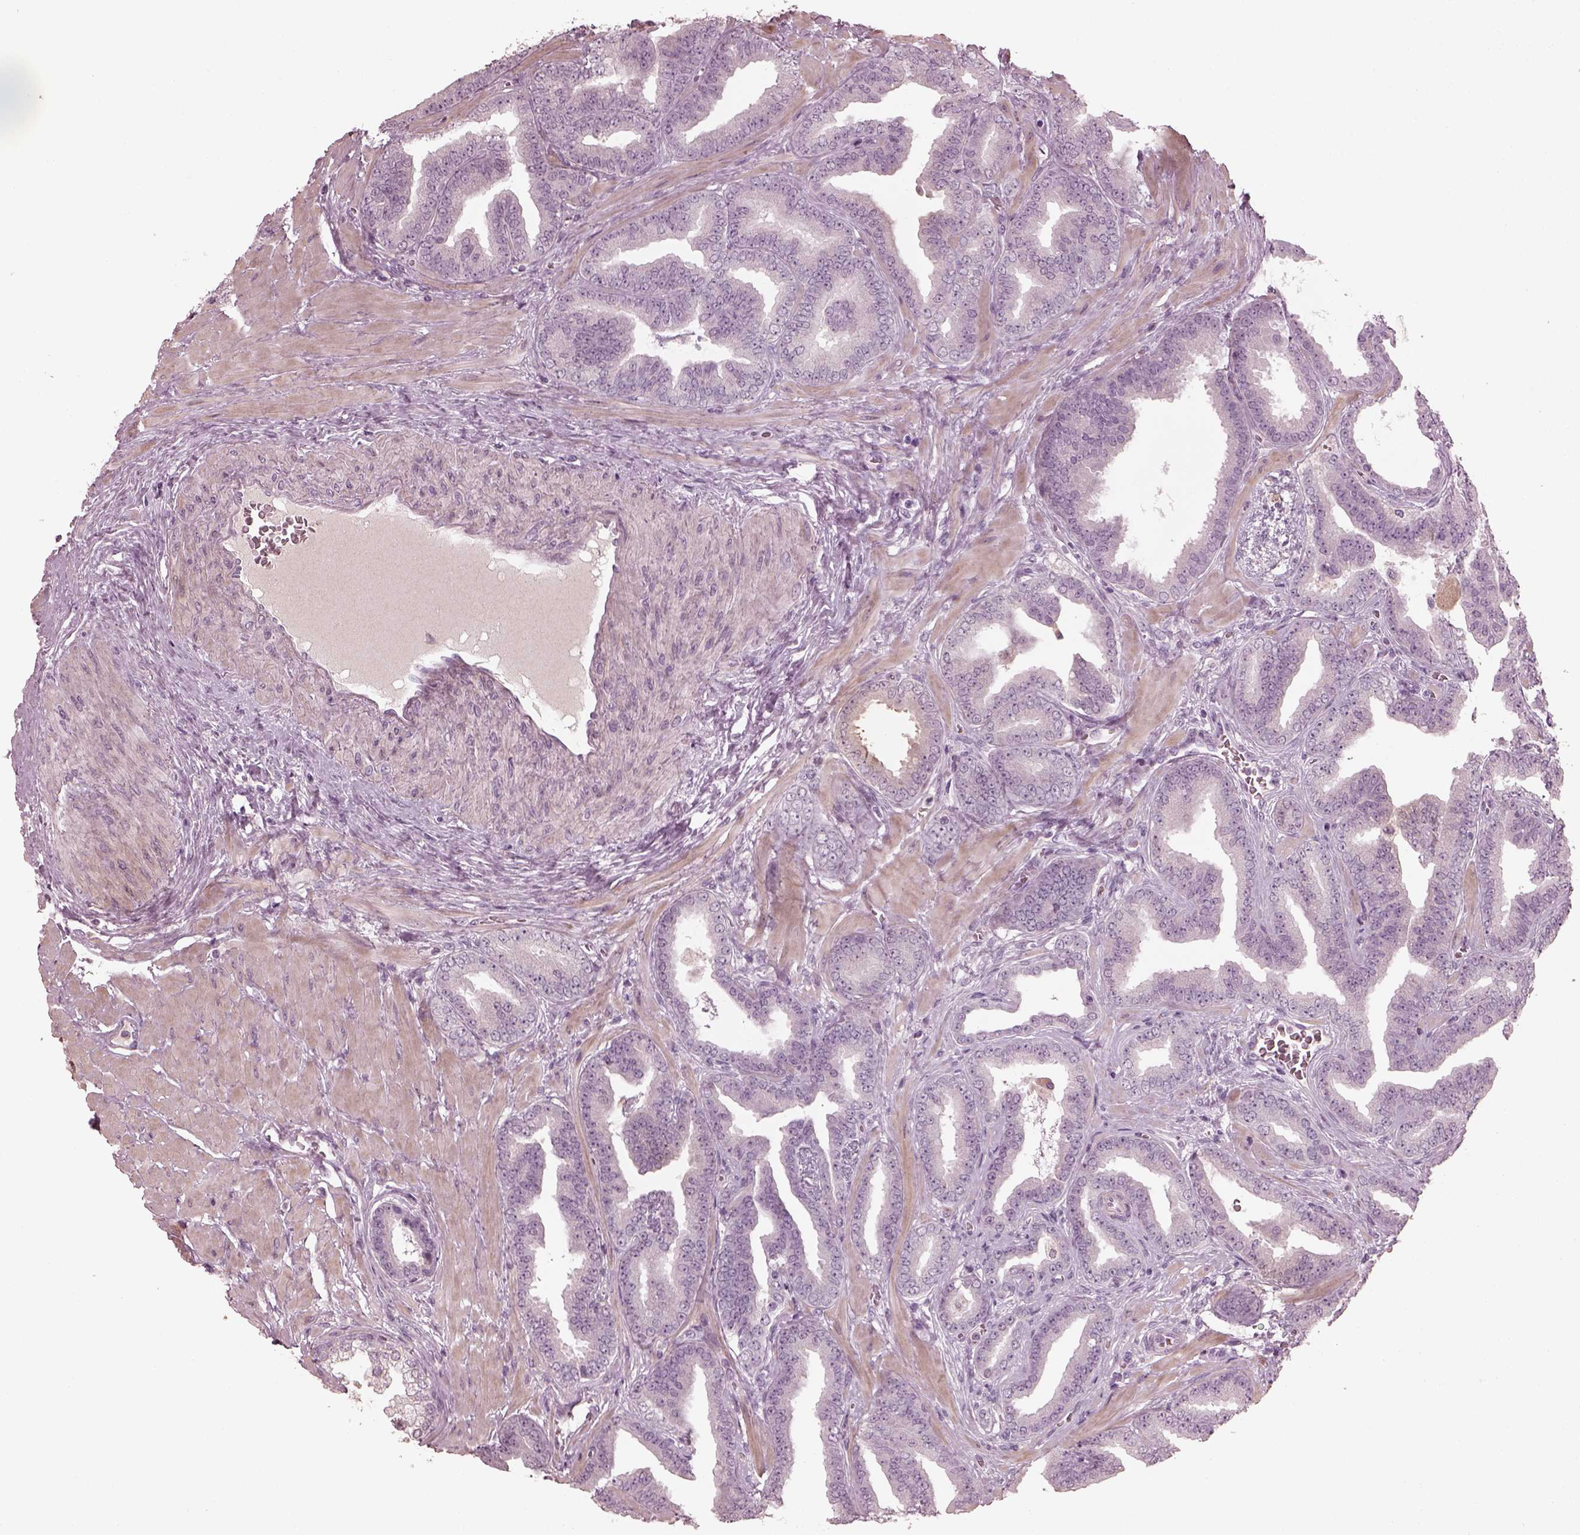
{"staining": {"intensity": "negative", "quantity": "none", "location": "none"}, "tissue": "prostate cancer", "cell_type": "Tumor cells", "image_type": "cancer", "snomed": [{"axis": "morphology", "description": "Adenocarcinoma, Low grade"}, {"axis": "topography", "description": "Prostate"}], "caption": "Immunohistochemical staining of human low-grade adenocarcinoma (prostate) exhibits no significant positivity in tumor cells. (DAB (3,3'-diaminobenzidine) immunohistochemistry, high magnification).", "gene": "OPTC", "patient": {"sex": "male", "age": 63}}